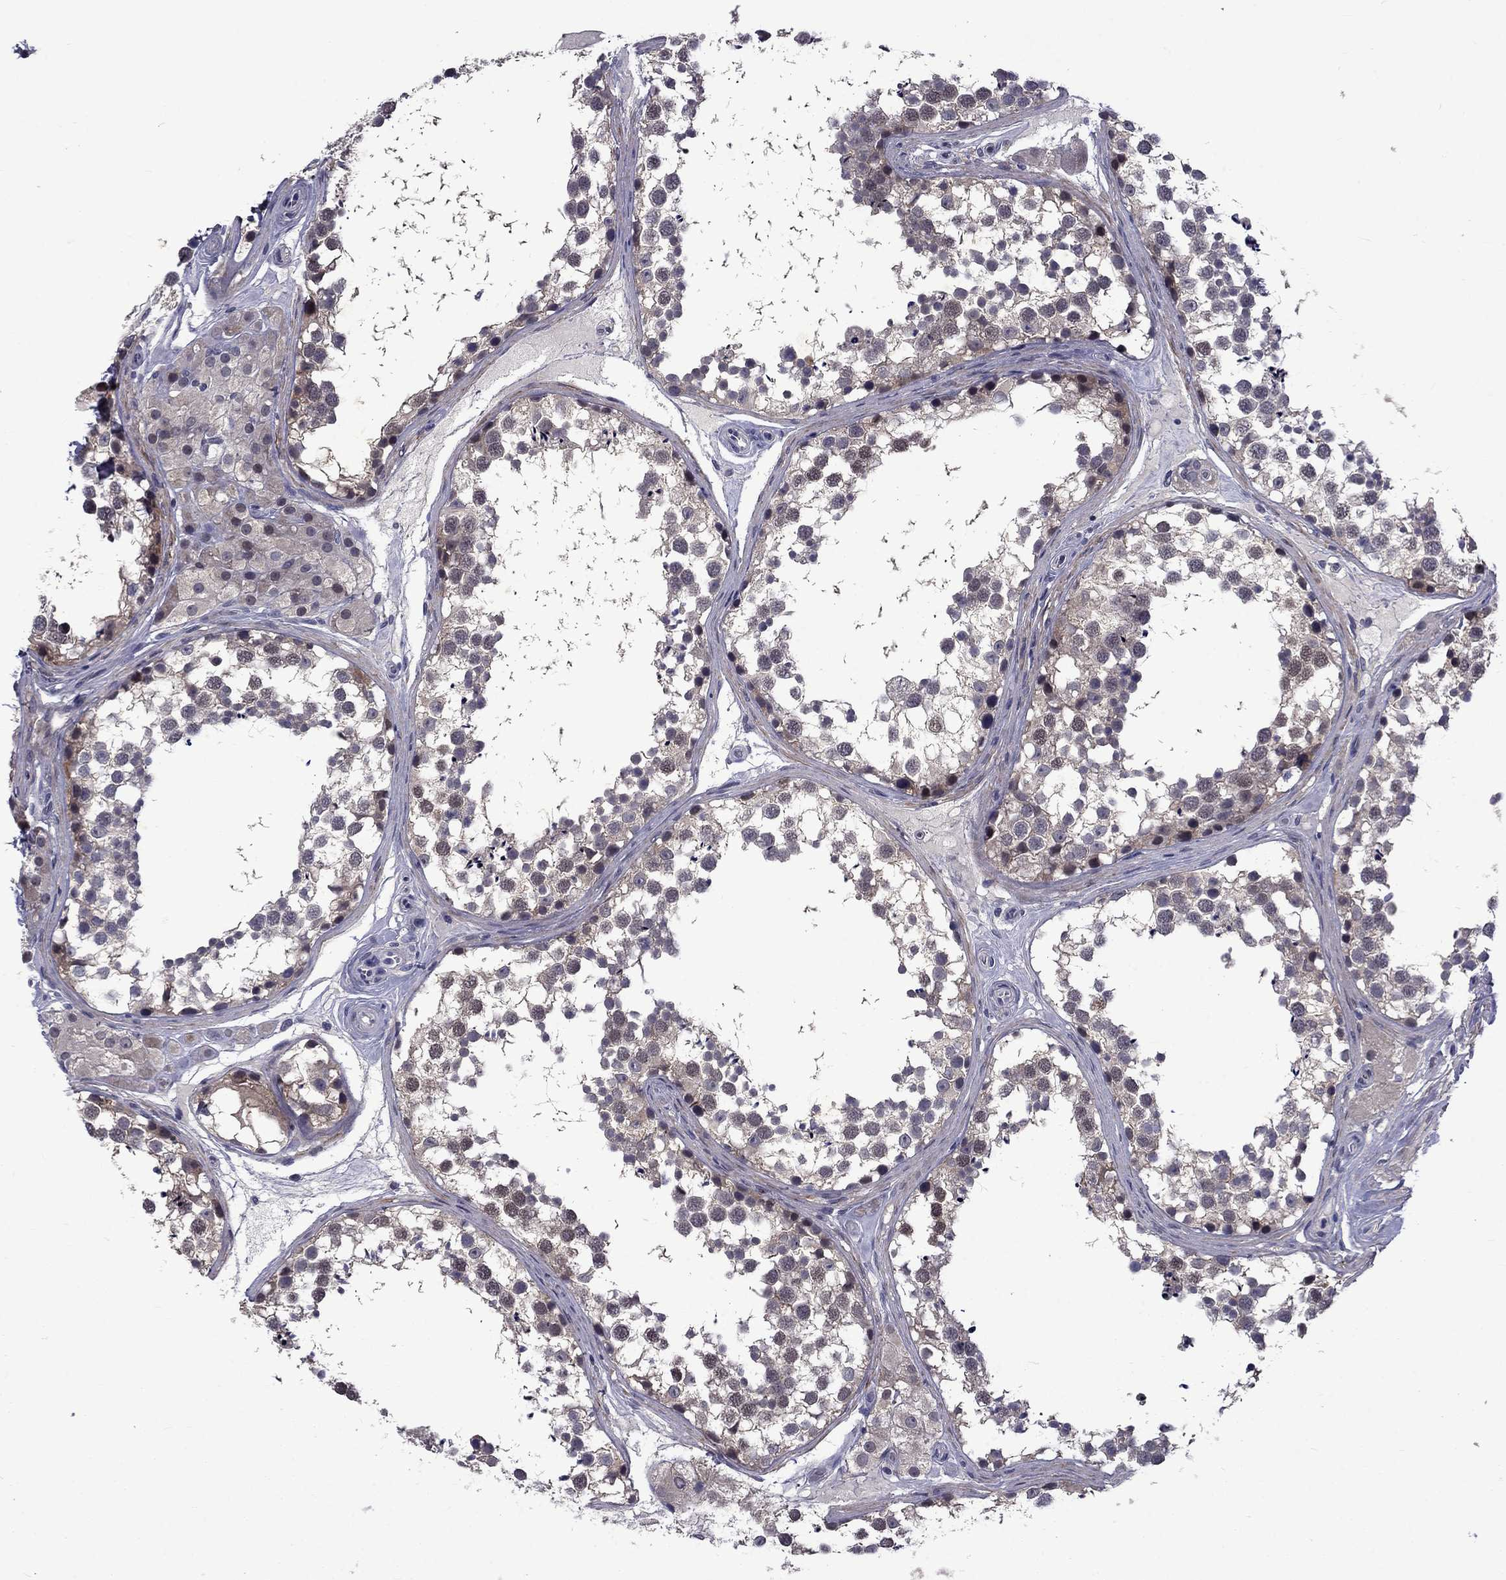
{"staining": {"intensity": "weak", "quantity": "<25%", "location": "cytoplasmic/membranous"}, "tissue": "testis", "cell_type": "Cells in seminiferous ducts", "image_type": "normal", "snomed": [{"axis": "morphology", "description": "Normal tissue, NOS"}, {"axis": "morphology", "description": "Seminoma, NOS"}, {"axis": "topography", "description": "Testis"}], "caption": "Immunohistochemistry (IHC) histopathology image of normal human testis stained for a protein (brown), which exhibits no staining in cells in seminiferous ducts. The staining was performed using DAB to visualize the protein expression in brown, while the nuclei were stained in blue with hematoxylin (Magnification: 20x).", "gene": "SNTA1", "patient": {"sex": "male", "age": 65}}